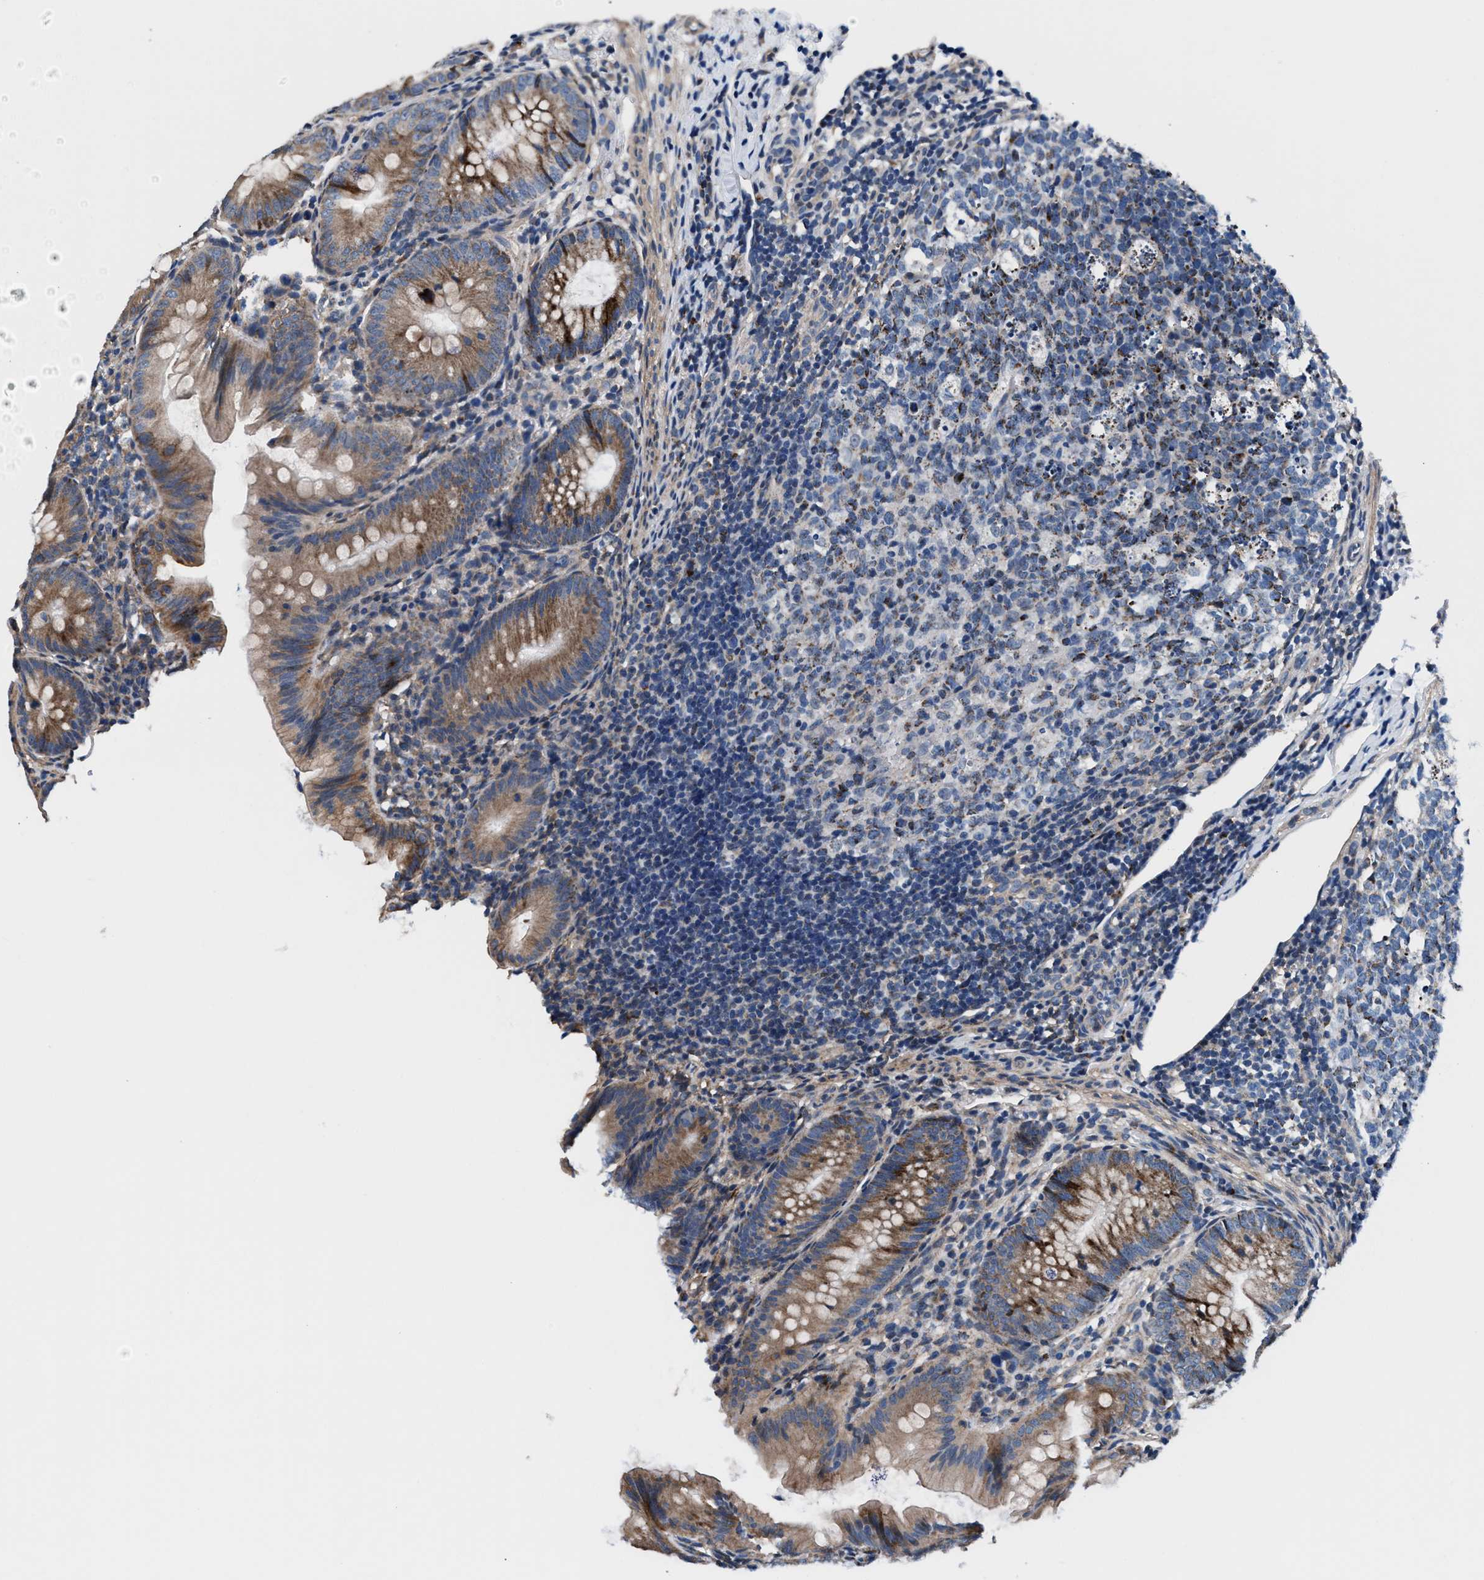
{"staining": {"intensity": "moderate", "quantity": ">75%", "location": "cytoplasmic/membranous"}, "tissue": "appendix", "cell_type": "Glandular cells", "image_type": "normal", "snomed": [{"axis": "morphology", "description": "Normal tissue, NOS"}, {"axis": "topography", "description": "Appendix"}], "caption": "This image reveals unremarkable appendix stained with IHC to label a protein in brown. The cytoplasmic/membranous of glandular cells show moderate positivity for the protein. Nuclei are counter-stained blue.", "gene": "NKTR", "patient": {"sex": "male", "age": 1}}